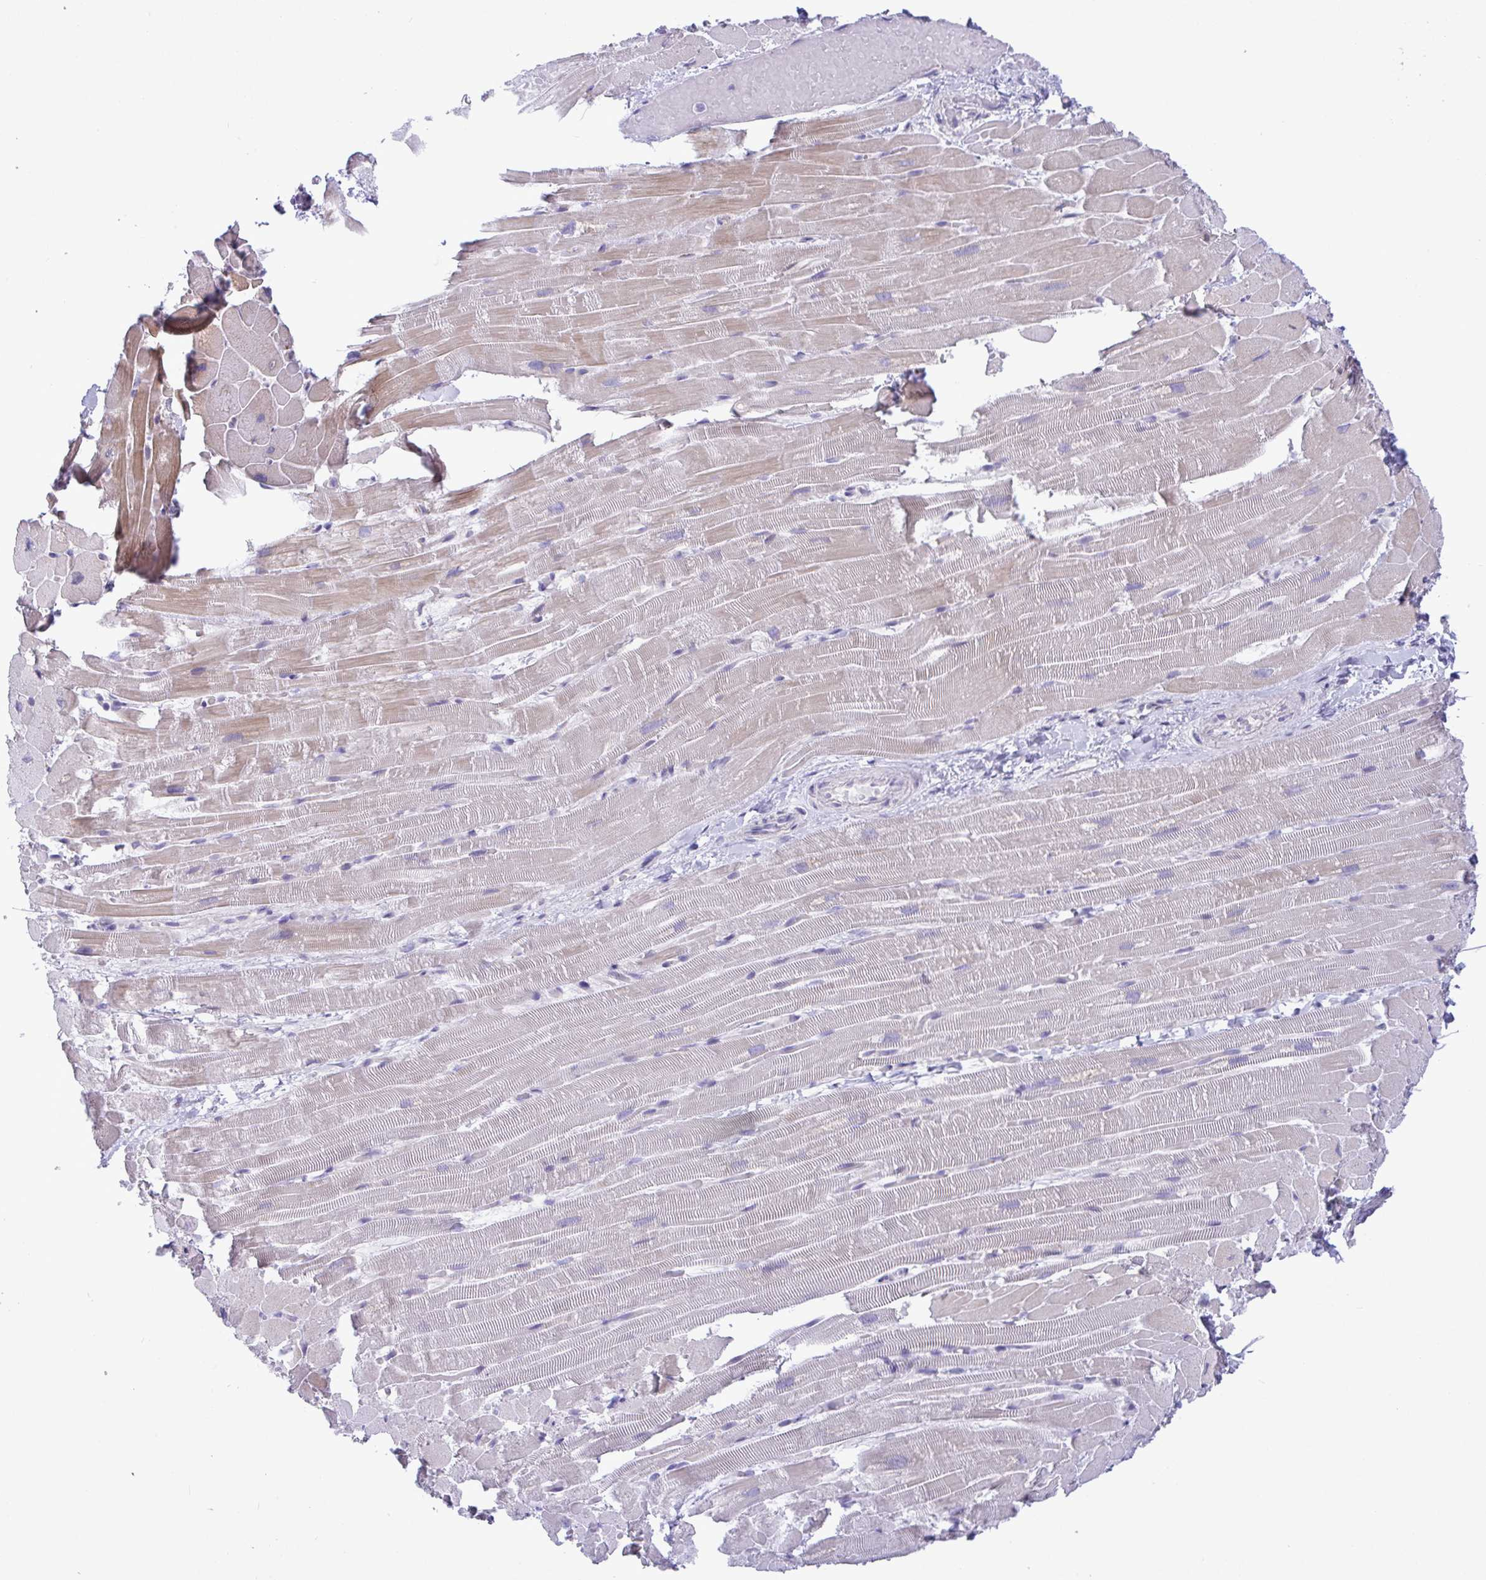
{"staining": {"intensity": "weak", "quantity": "<25%", "location": "cytoplasmic/membranous"}, "tissue": "heart muscle", "cell_type": "Cardiomyocytes", "image_type": "normal", "snomed": [{"axis": "morphology", "description": "Normal tissue, NOS"}, {"axis": "topography", "description": "Heart"}], "caption": "A histopathology image of heart muscle stained for a protein shows no brown staining in cardiomyocytes.", "gene": "C4orf33", "patient": {"sex": "male", "age": 37}}